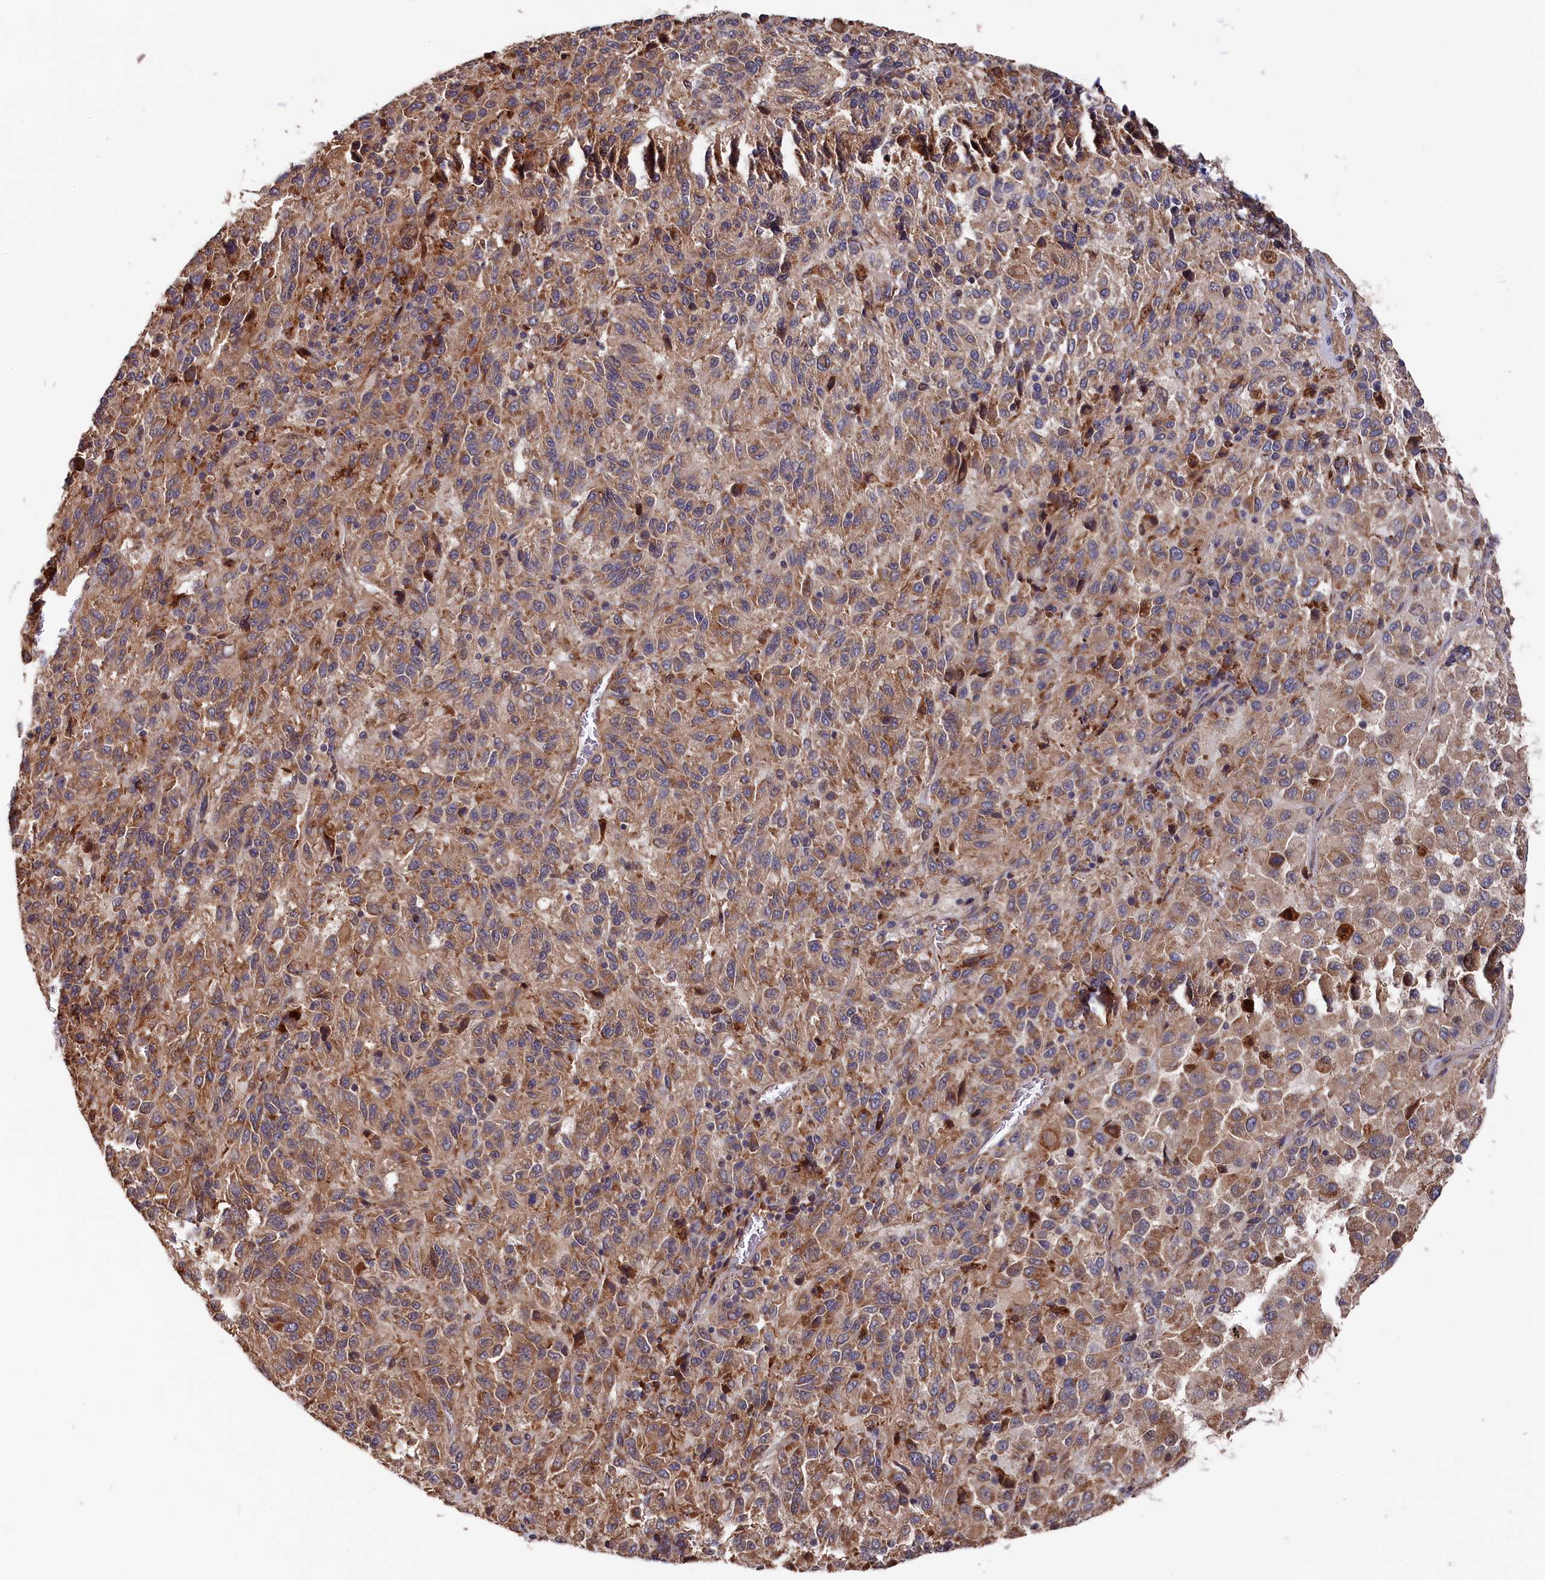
{"staining": {"intensity": "moderate", "quantity": ">75%", "location": "cytoplasmic/membranous"}, "tissue": "melanoma", "cell_type": "Tumor cells", "image_type": "cancer", "snomed": [{"axis": "morphology", "description": "Malignant melanoma, Metastatic site"}, {"axis": "topography", "description": "Lung"}], "caption": "Immunohistochemistry photomicrograph of malignant melanoma (metastatic site) stained for a protein (brown), which reveals medium levels of moderate cytoplasmic/membranous positivity in about >75% of tumor cells.", "gene": "SLC12A4", "patient": {"sex": "male", "age": 64}}